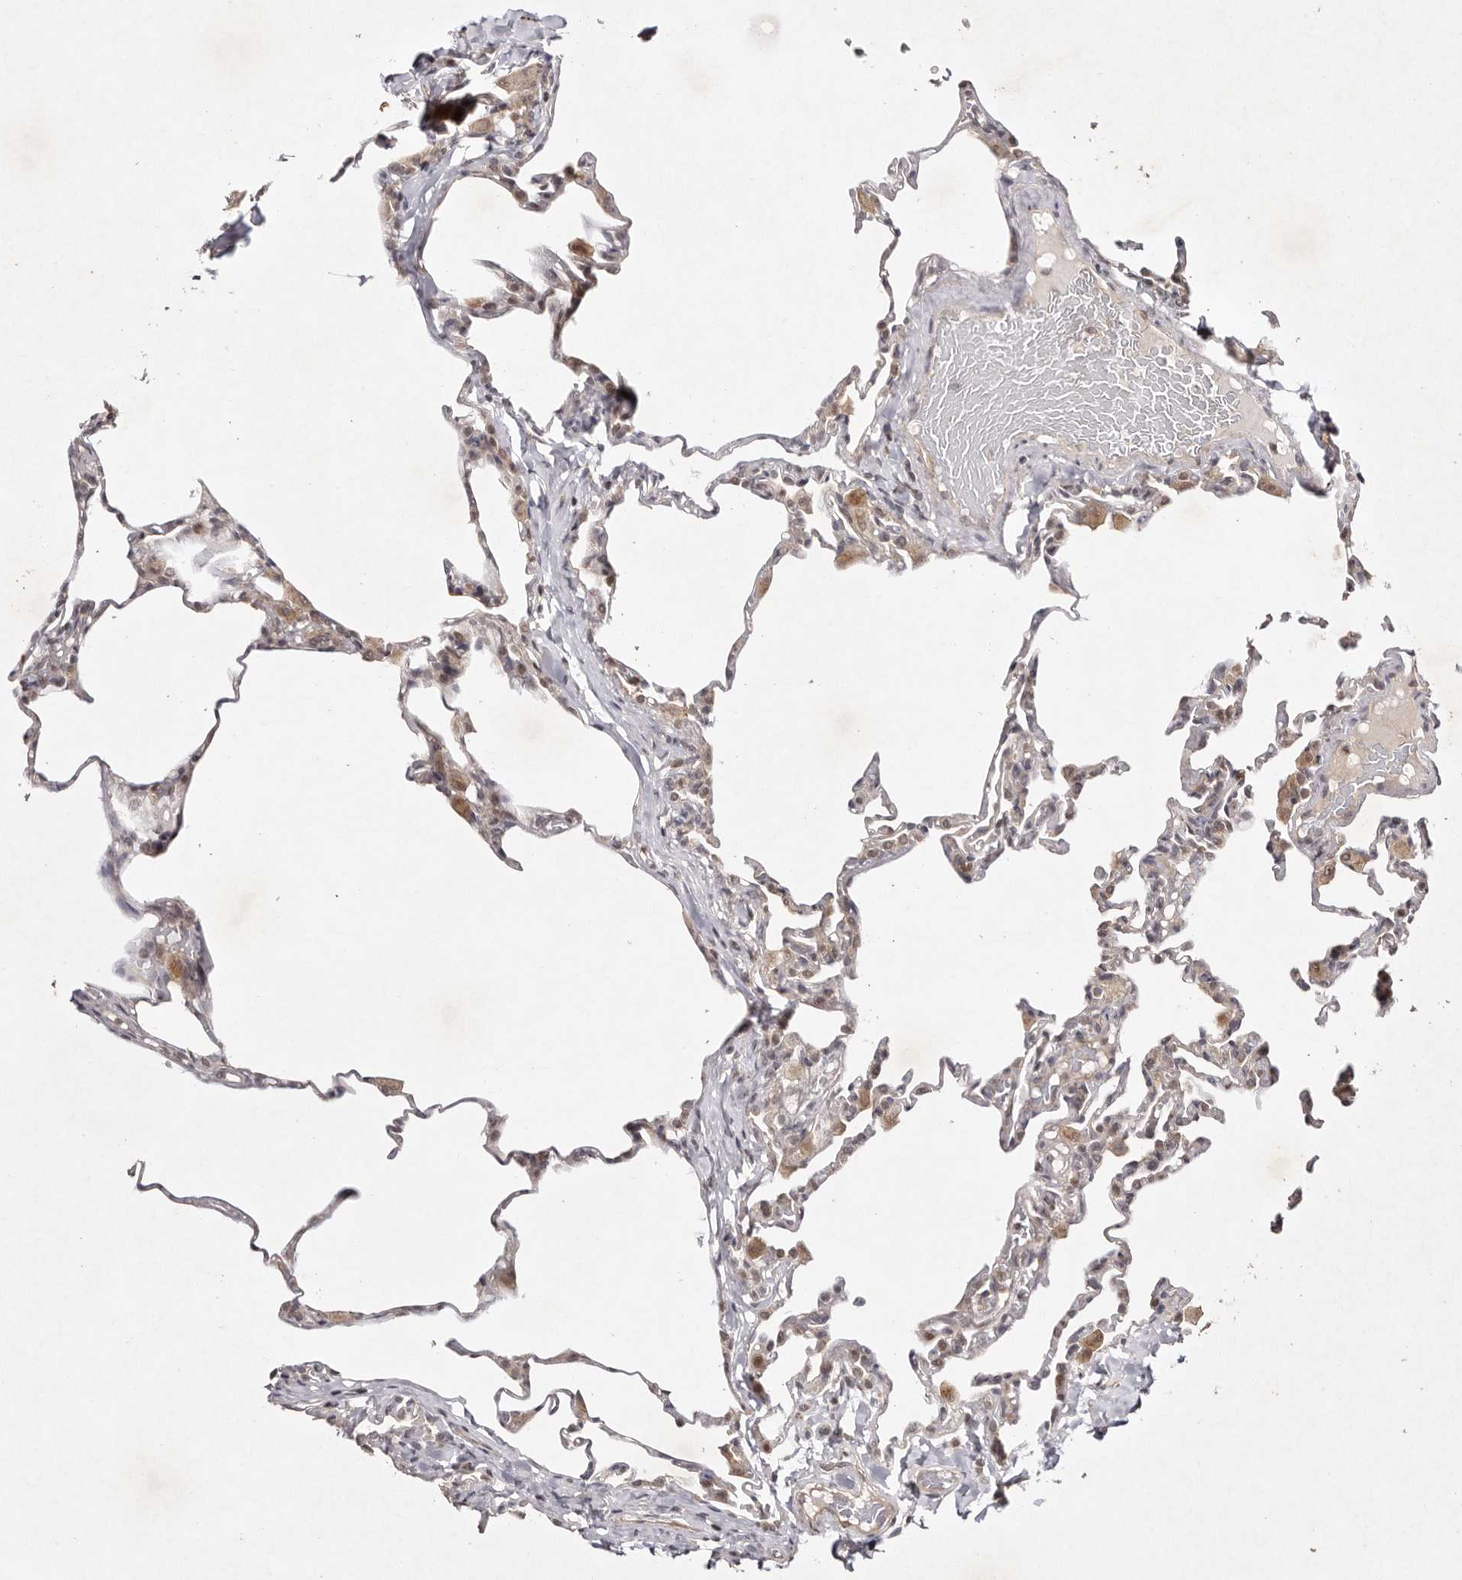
{"staining": {"intensity": "weak", "quantity": "25%-75%", "location": "cytoplasmic/membranous"}, "tissue": "lung", "cell_type": "Alveolar cells", "image_type": "normal", "snomed": [{"axis": "morphology", "description": "Normal tissue, NOS"}, {"axis": "topography", "description": "Lung"}], "caption": "This micrograph displays unremarkable lung stained with IHC to label a protein in brown. The cytoplasmic/membranous of alveolar cells show weak positivity for the protein. Nuclei are counter-stained blue.", "gene": "BUD31", "patient": {"sex": "male", "age": 20}}